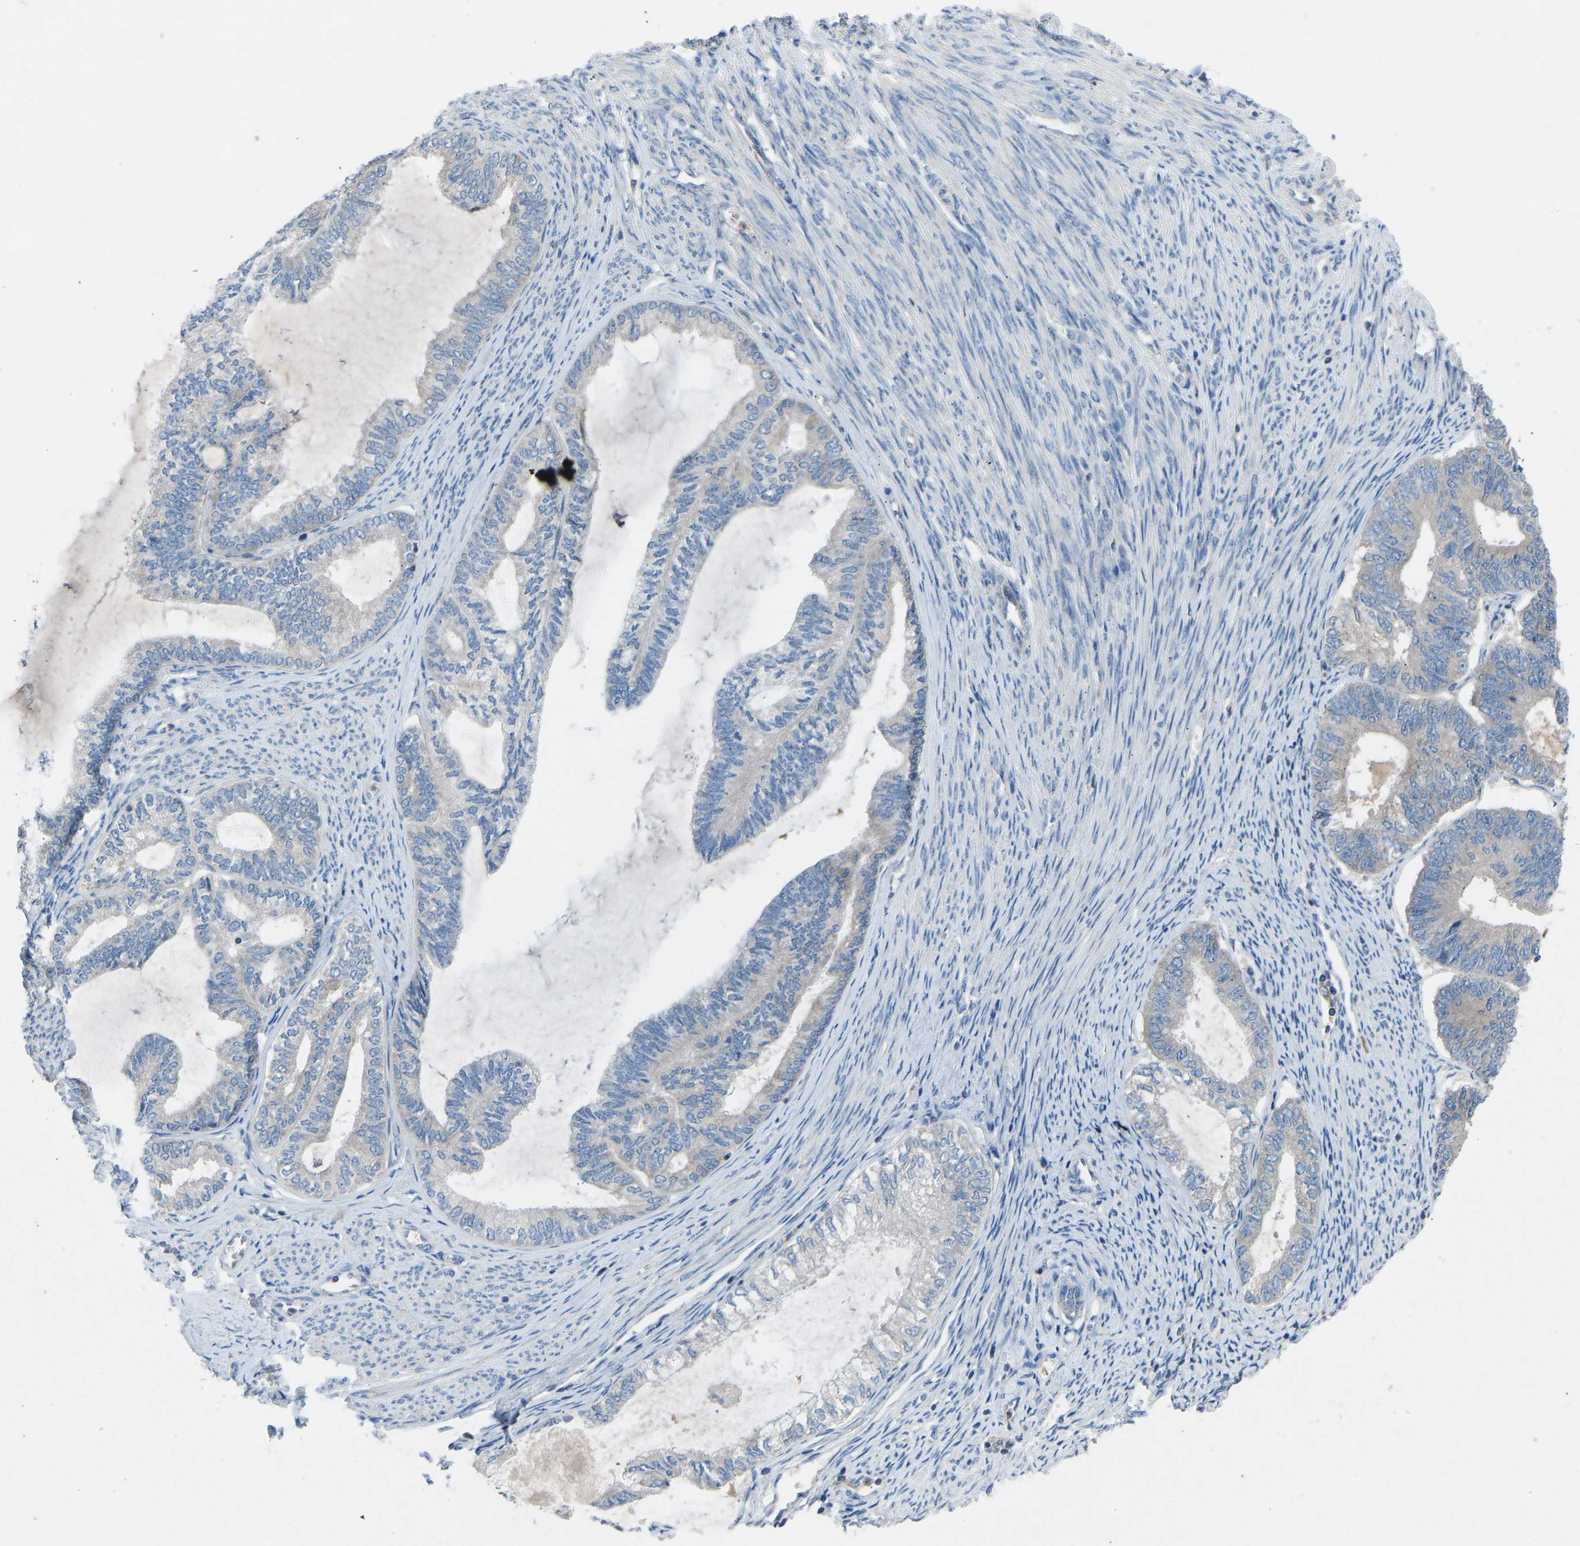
{"staining": {"intensity": "negative", "quantity": "none", "location": "none"}, "tissue": "endometrial cancer", "cell_type": "Tumor cells", "image_type": "cancer", "snomed": [{"axis": "morphology", "description": "Adenocarcinoma, NOS"}, {"axis": "topography", "description": "Endometrium"}], "caption": "IHC of human adenocarcinoma (endometrial) reveals no expression in tumor cells. (Stains: DAB (3,3'-diaminobenzidine) IHC with hematoxylin counter stain, Microscopy: brightfield microscopy at high magnification).", "gene": "GRK6", "patient": {"sex": "female", "age": 86}}